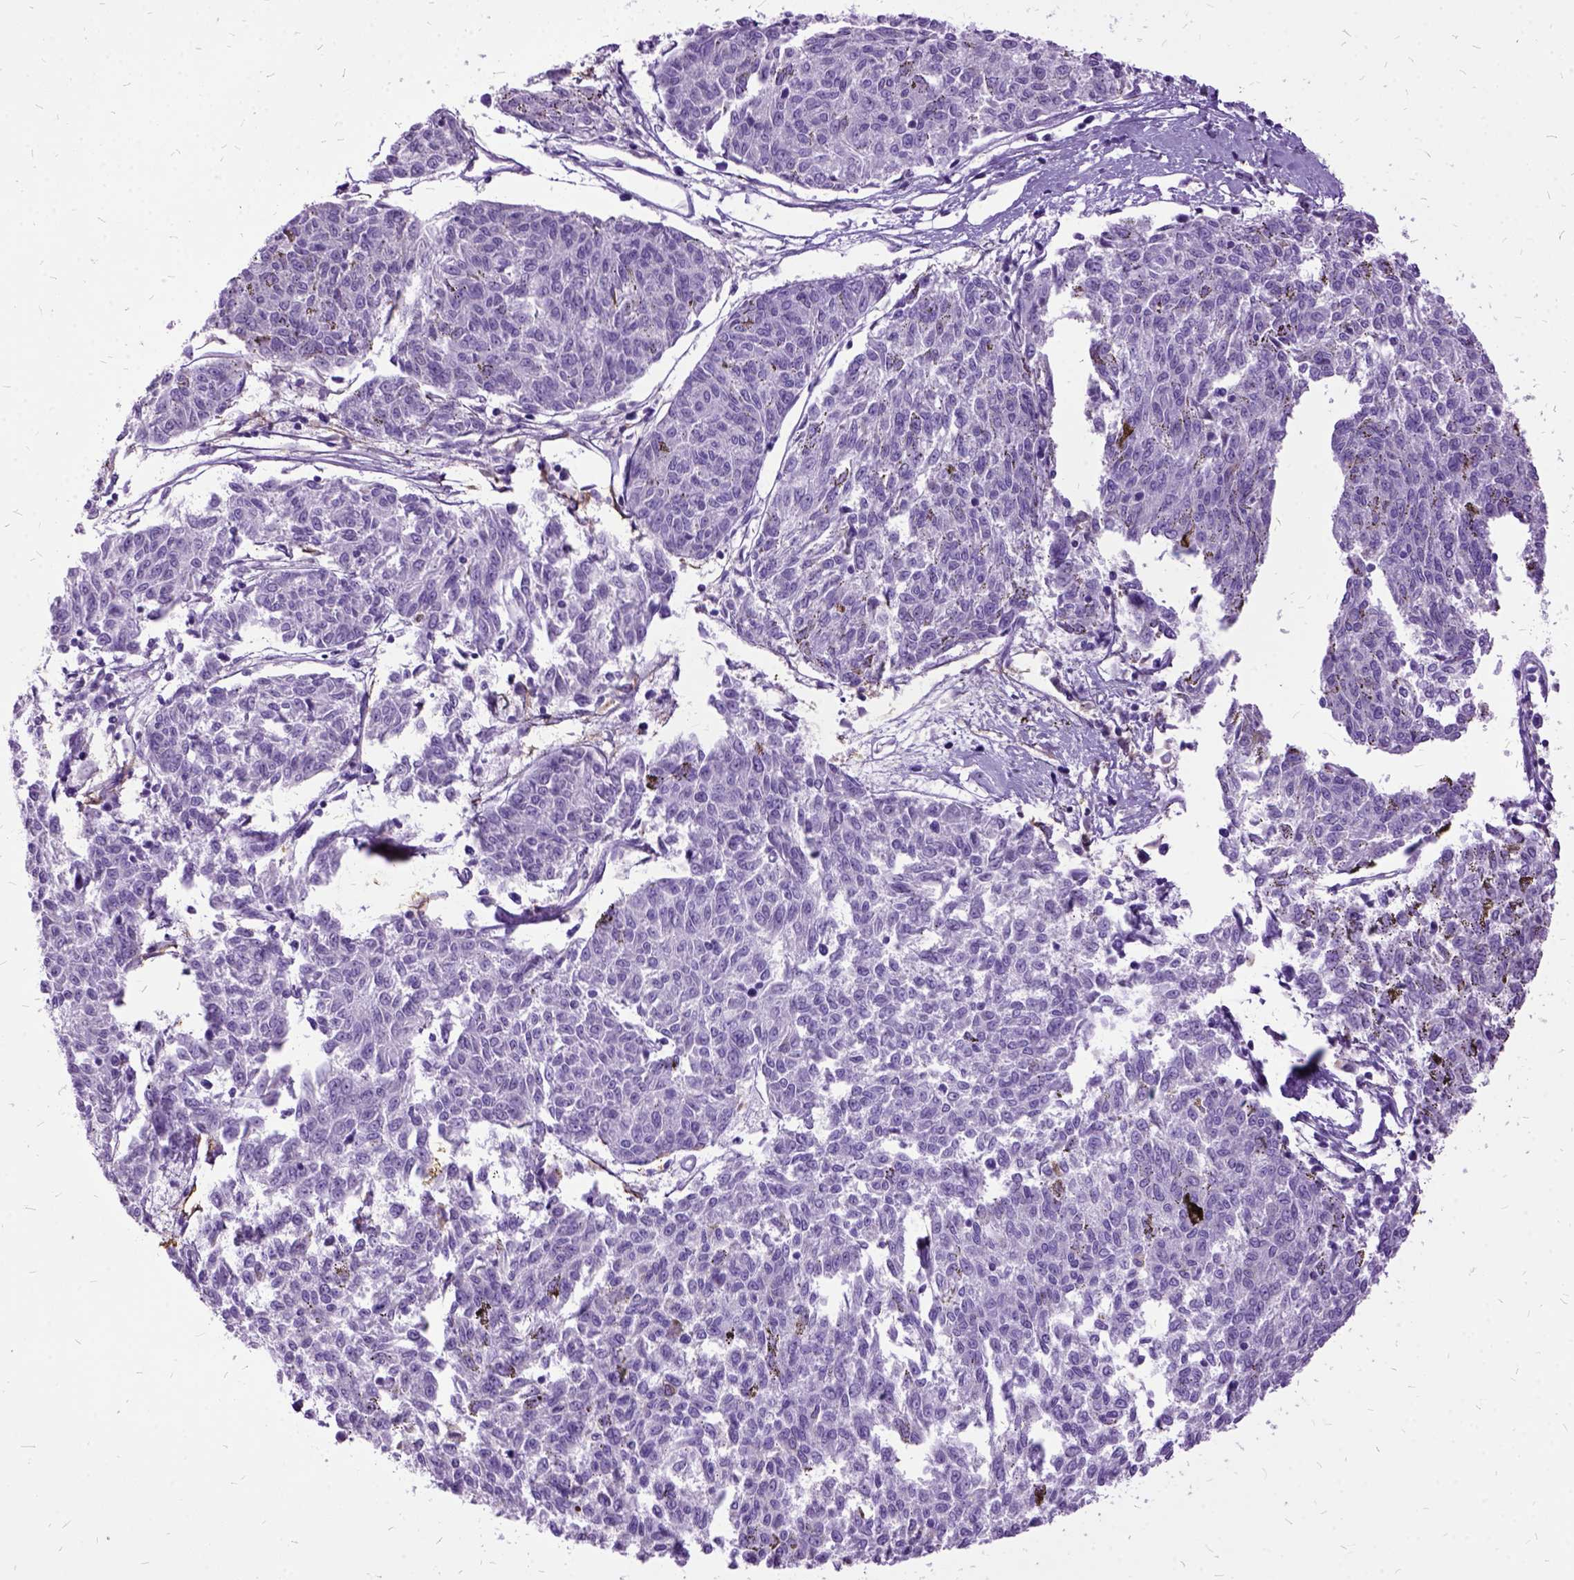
{"staining": {"intensity": "negative", "quantity": "none", "location": "none"}, "tissue": "melanoma", "cell_type": "Tumor cells", "image_type": "cancer", "snomed": [{"axis": "morphology", "description": "Malignant melanoma, NOS"}, {"axis": "topography", "description": "Skin"}], "caption": "Melanoma was stained to show a protein in brown. There is no significant staining in tumor cells.", "gene": "MME", "patient": {"sex": "female", "age": 72}}